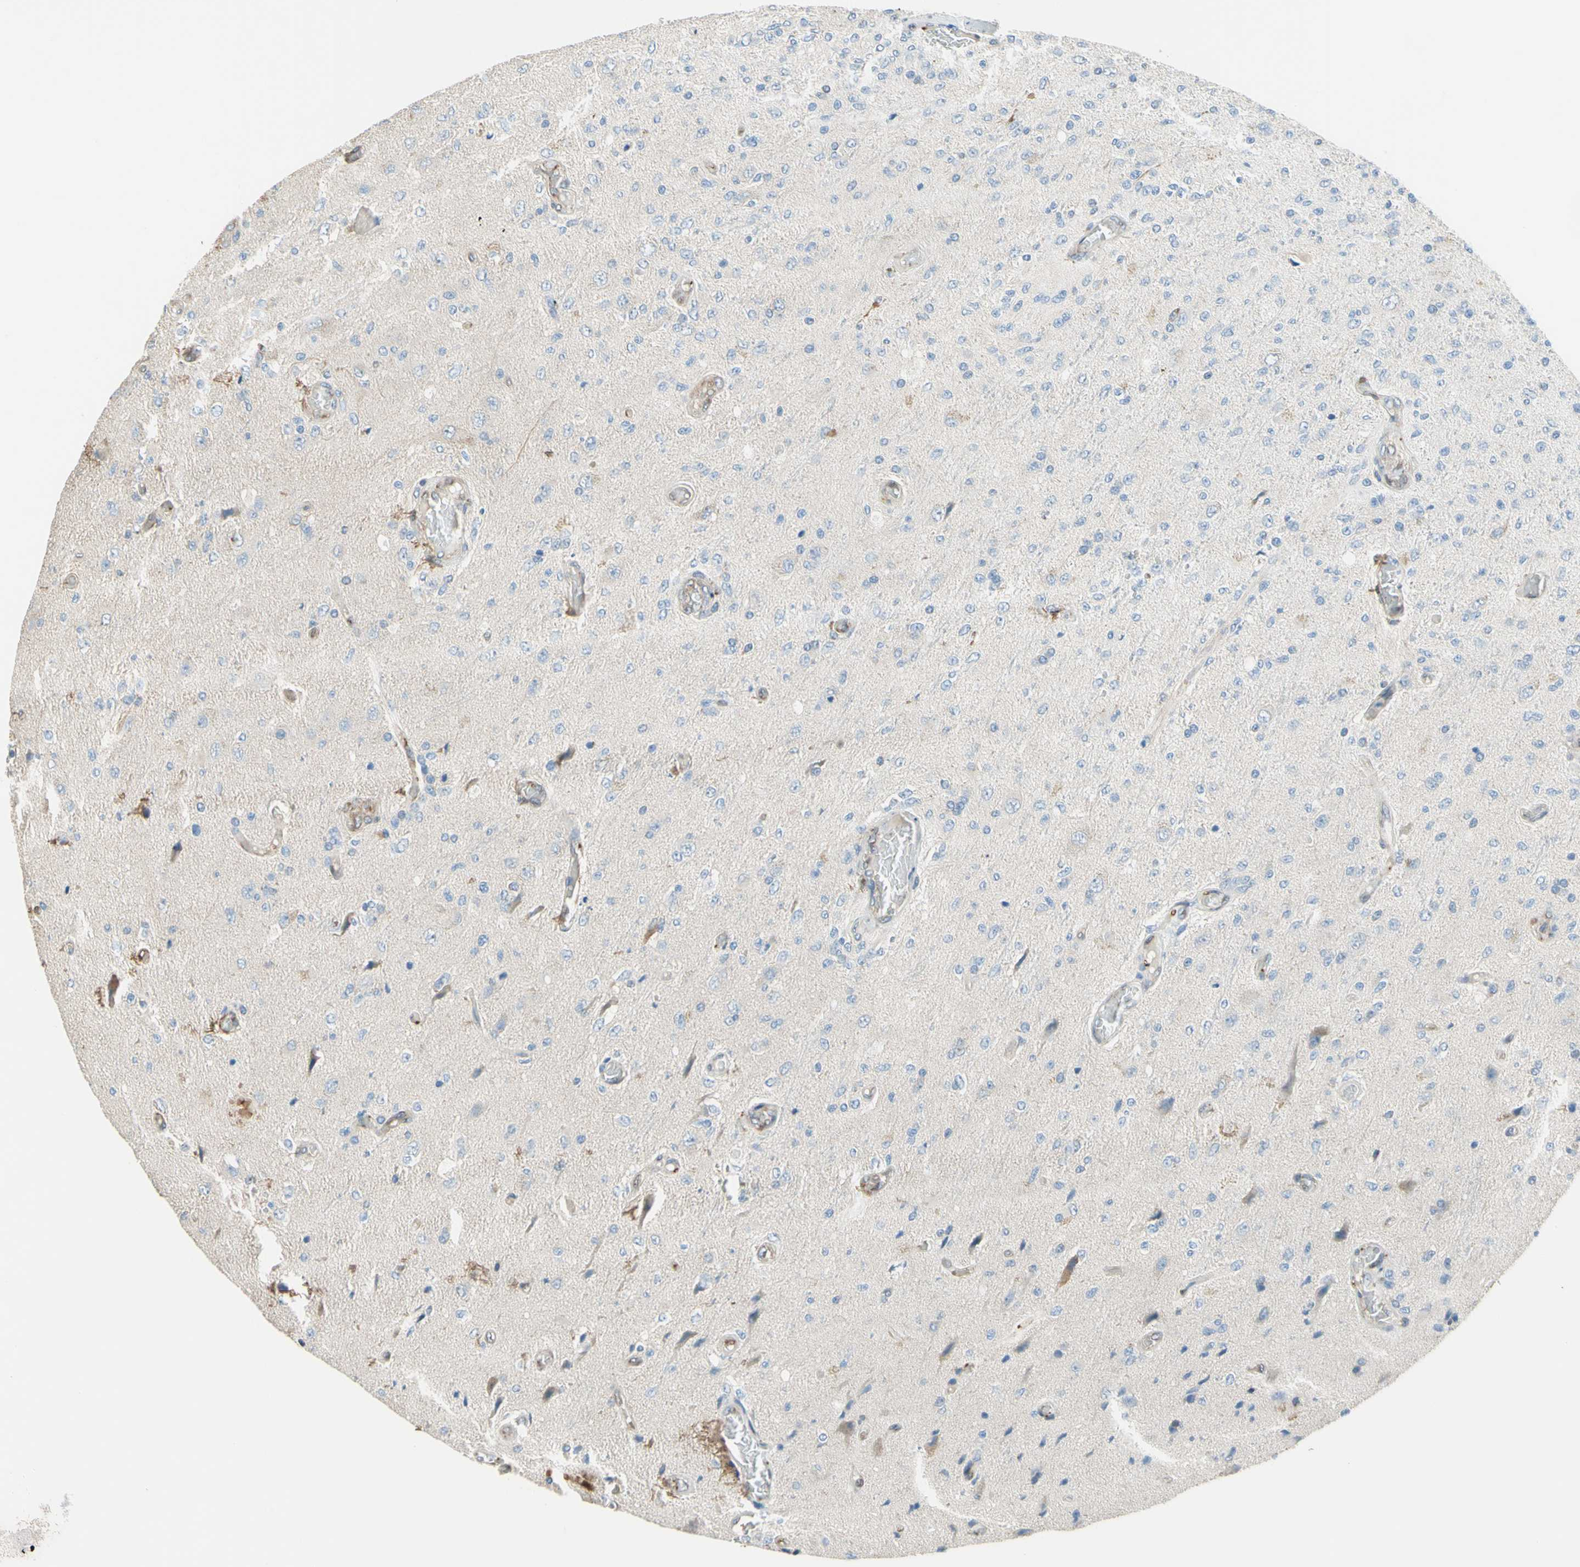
{"staining": {"intensity": "negative", "quantity": "none", "location": "none"}, "tissue": "glioma", "cell_type": "Tumor cells", "image_type": "cancer", "snomed": [{"axis": "morphology", "description": "Normal tissue, NOS"}, {"axis": "morphology", "description": "Glioma, malignant, High grade"}, {"axis": "topography", "description": "Cerebral cortex"}], "caption": "This is a photomicrograph of immunohistochemistry staining of malignant glioma (high-grade), which shows no expression in tumor cells.", "gene": "TRAF2", "patient": {"sex": "male", "age": 77}}